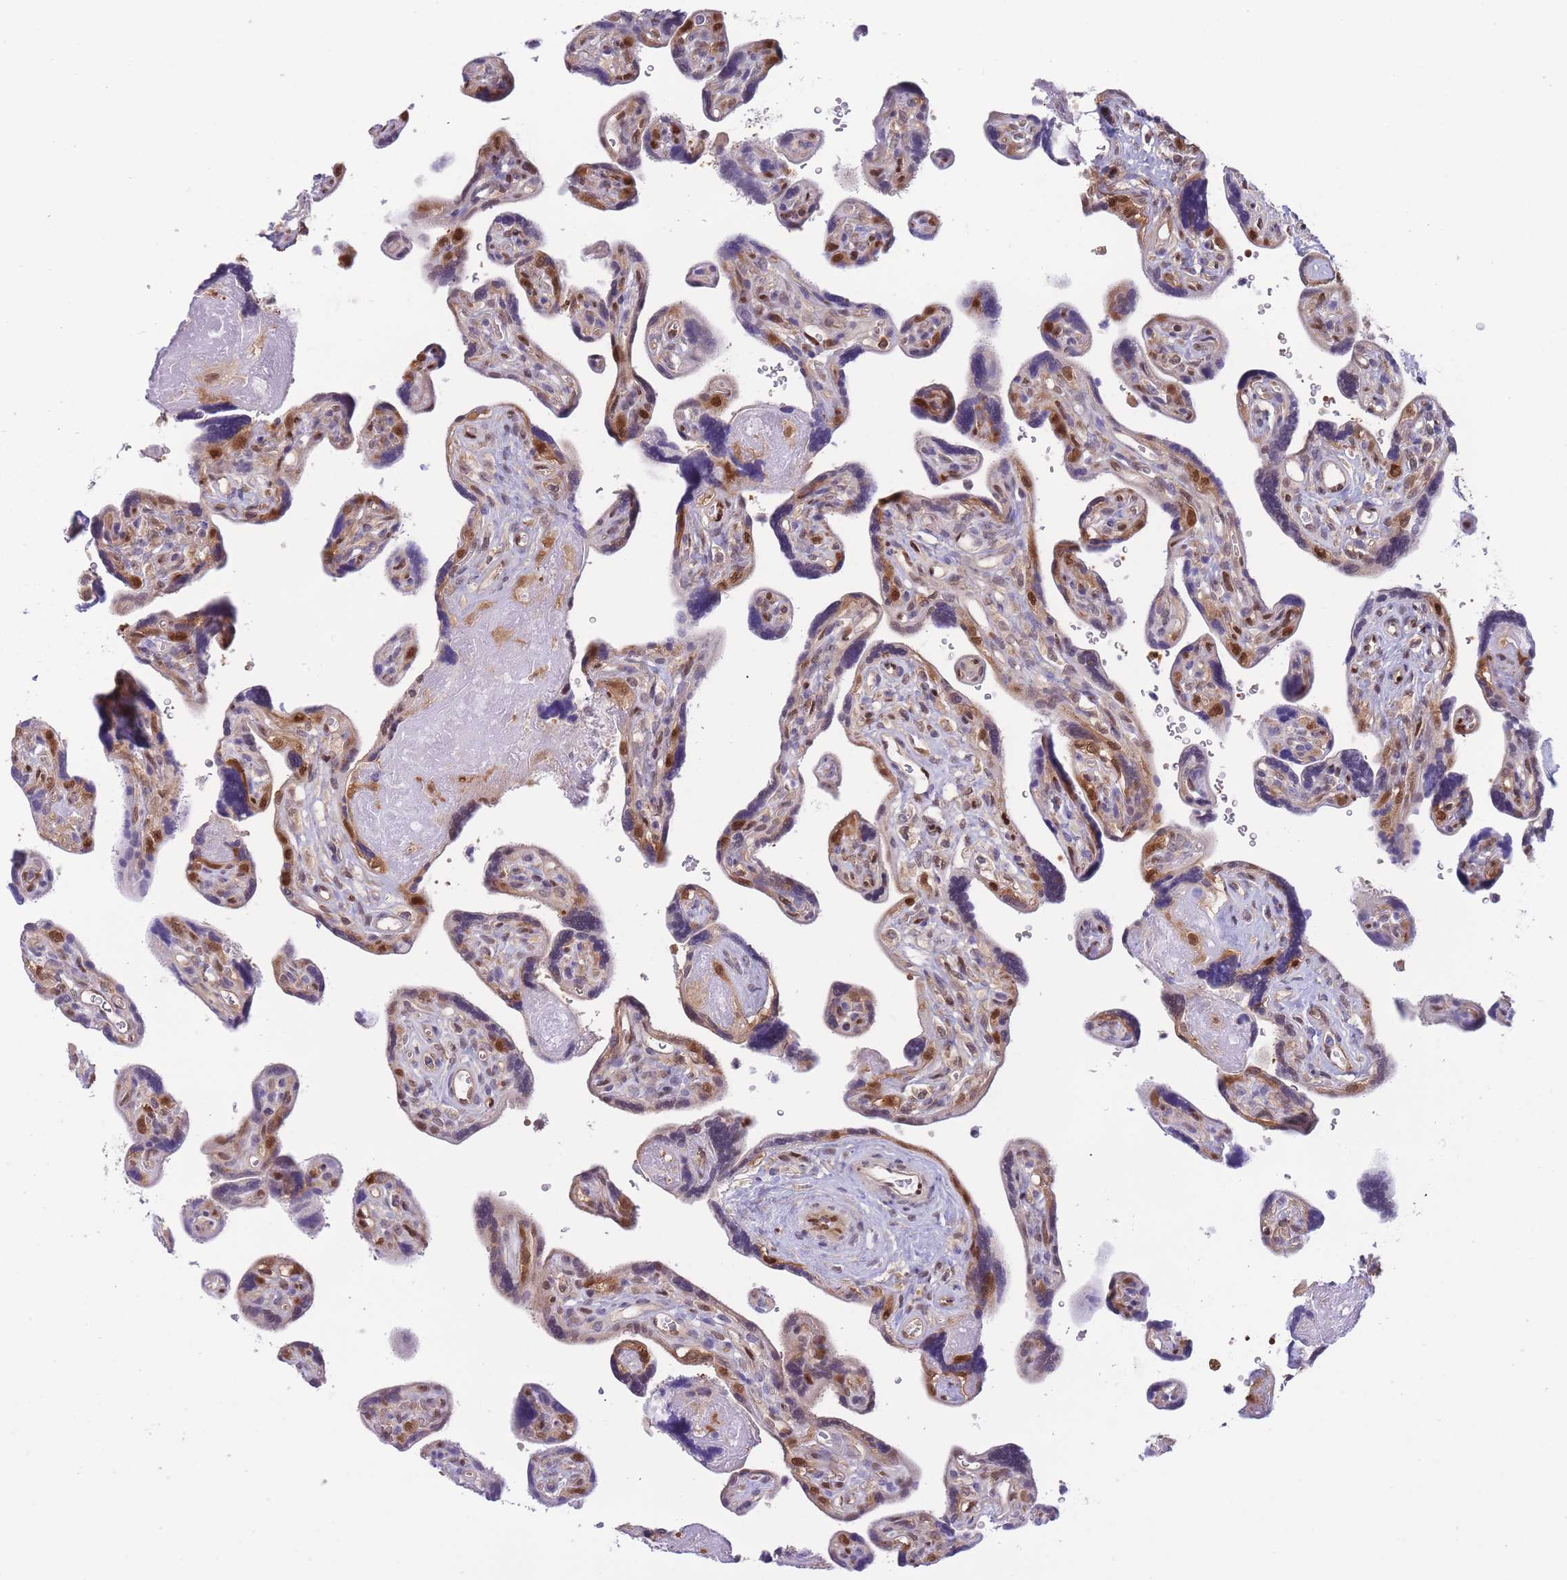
{"staining": {"intensity": "strong", "quantity": ">75%", "location": "nuclear"}, "tissue": "placenta", "cell_type": "Decidual cells", "image_type": "normal", "snomed": [{"axis": "morphology", "description": "Normal tissue, NOS"}, {"axis": "topography", "description": "Placenta"}], "caption": "Benign placenta exhibits strong nuclear expression in approximately >75% of decidual cells, visualized by immunohistochemistry. Using DAB (3,3'-diaminobenzidine) (brown) and hematoxylin (blue) stains, captured at high magnification using brightfield microscopy.", "gene": "NSFL1C", "patient": {"sex": "female", "age": 39}}